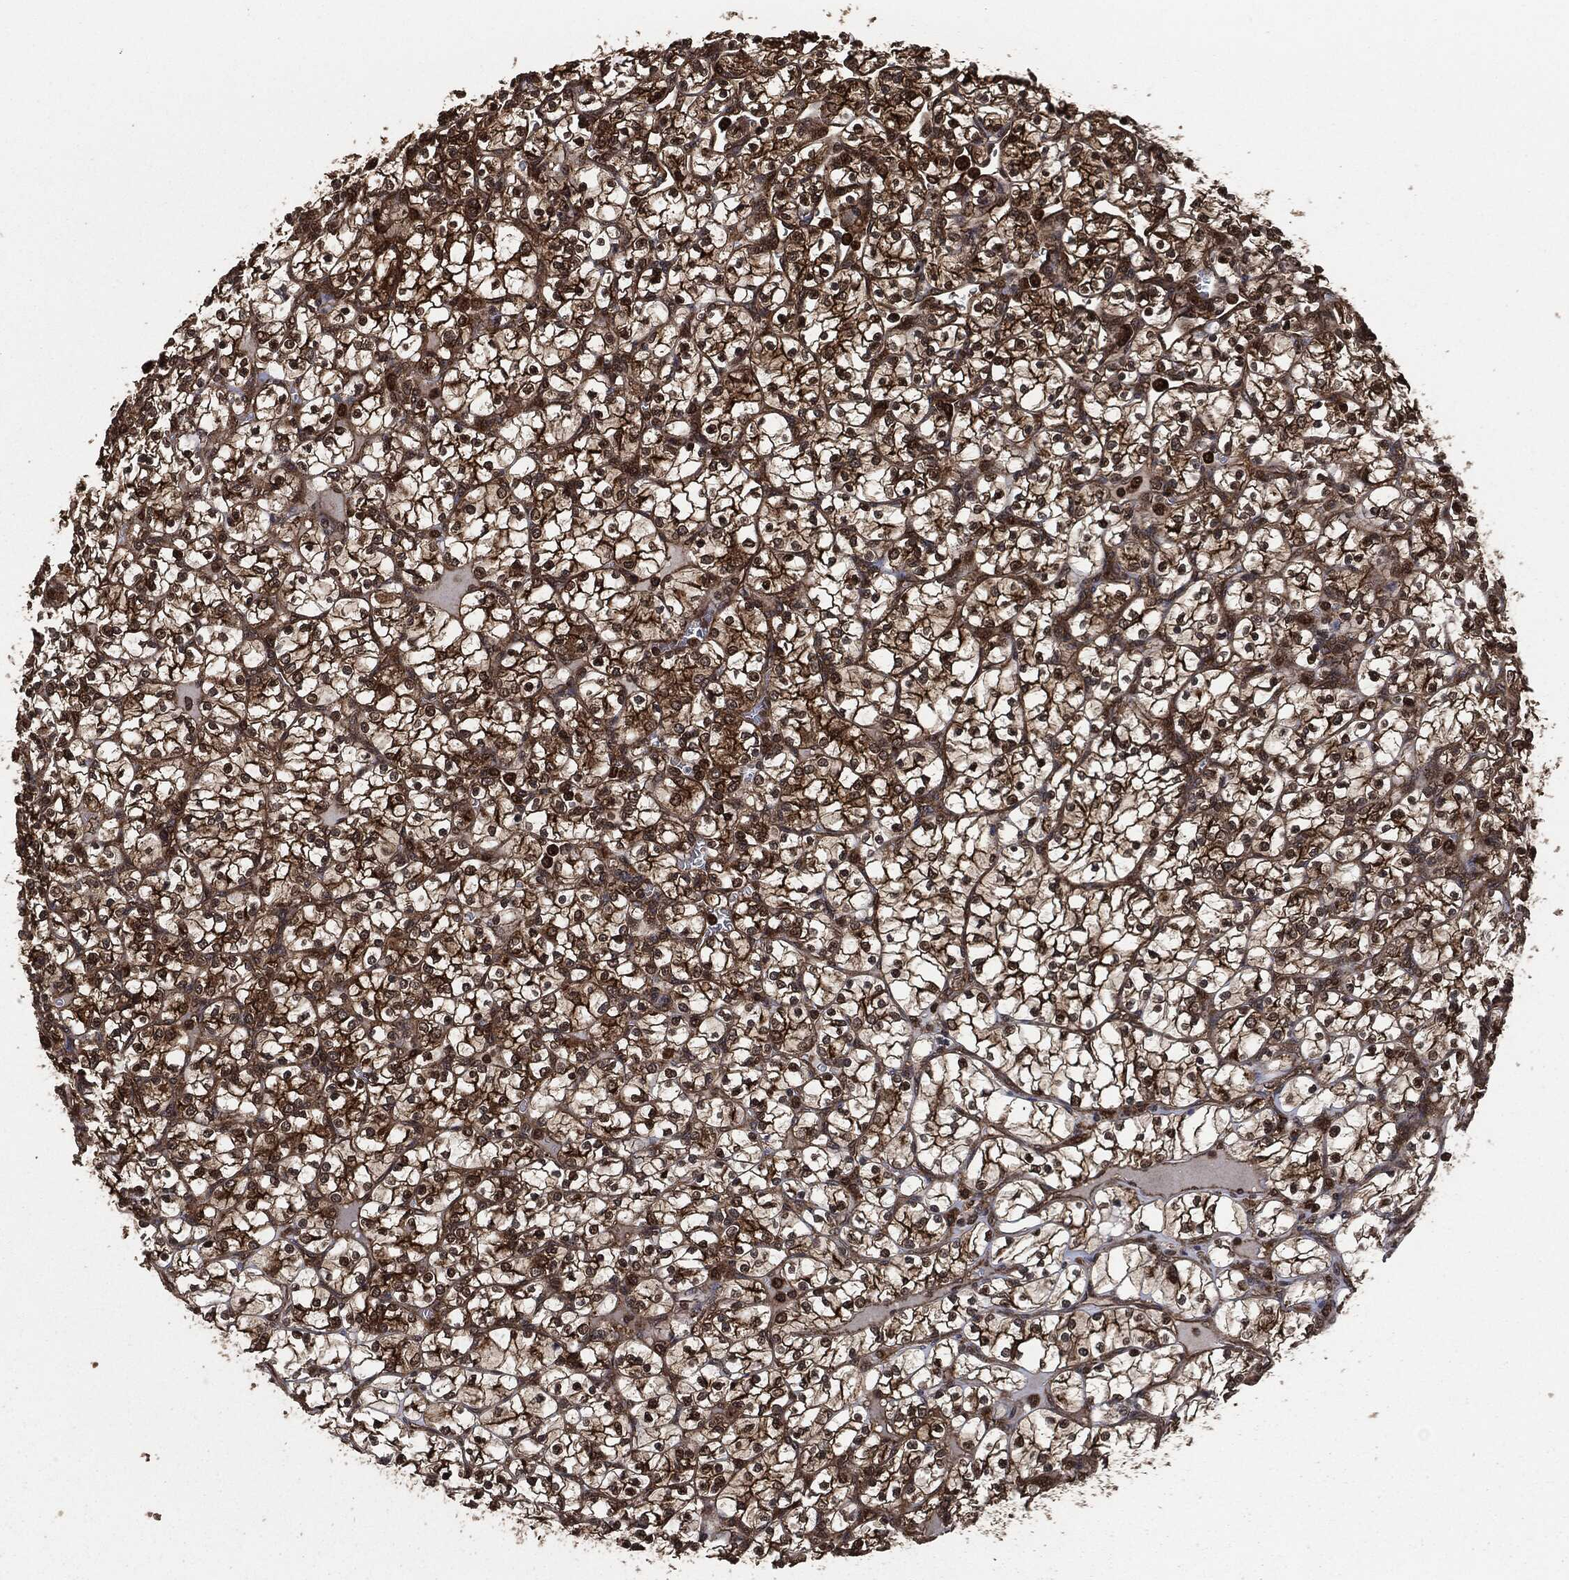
{"staining": {"intensity": "strong", "quantity": ">75%", "location": "cytoplasmic/membranous"}, "tissue": "renal cancer", "cell_type": "Tumor cells", "image_type": "cancer", "snomed": [{"axis": "morphology", "description": "Adenocarcinoma, NOS"}, {"axis": "topography", "description": "Kidney"}], "caption": "IHC photomicrograph of human adenocarcinoma (renal) stained for a protein (brown), which shows high levels of strong cytoplasmic/membranous expression in about >75% of tumor cells.", "gene": "HRAS", "patient": {"sex": "female", "age": 89}}